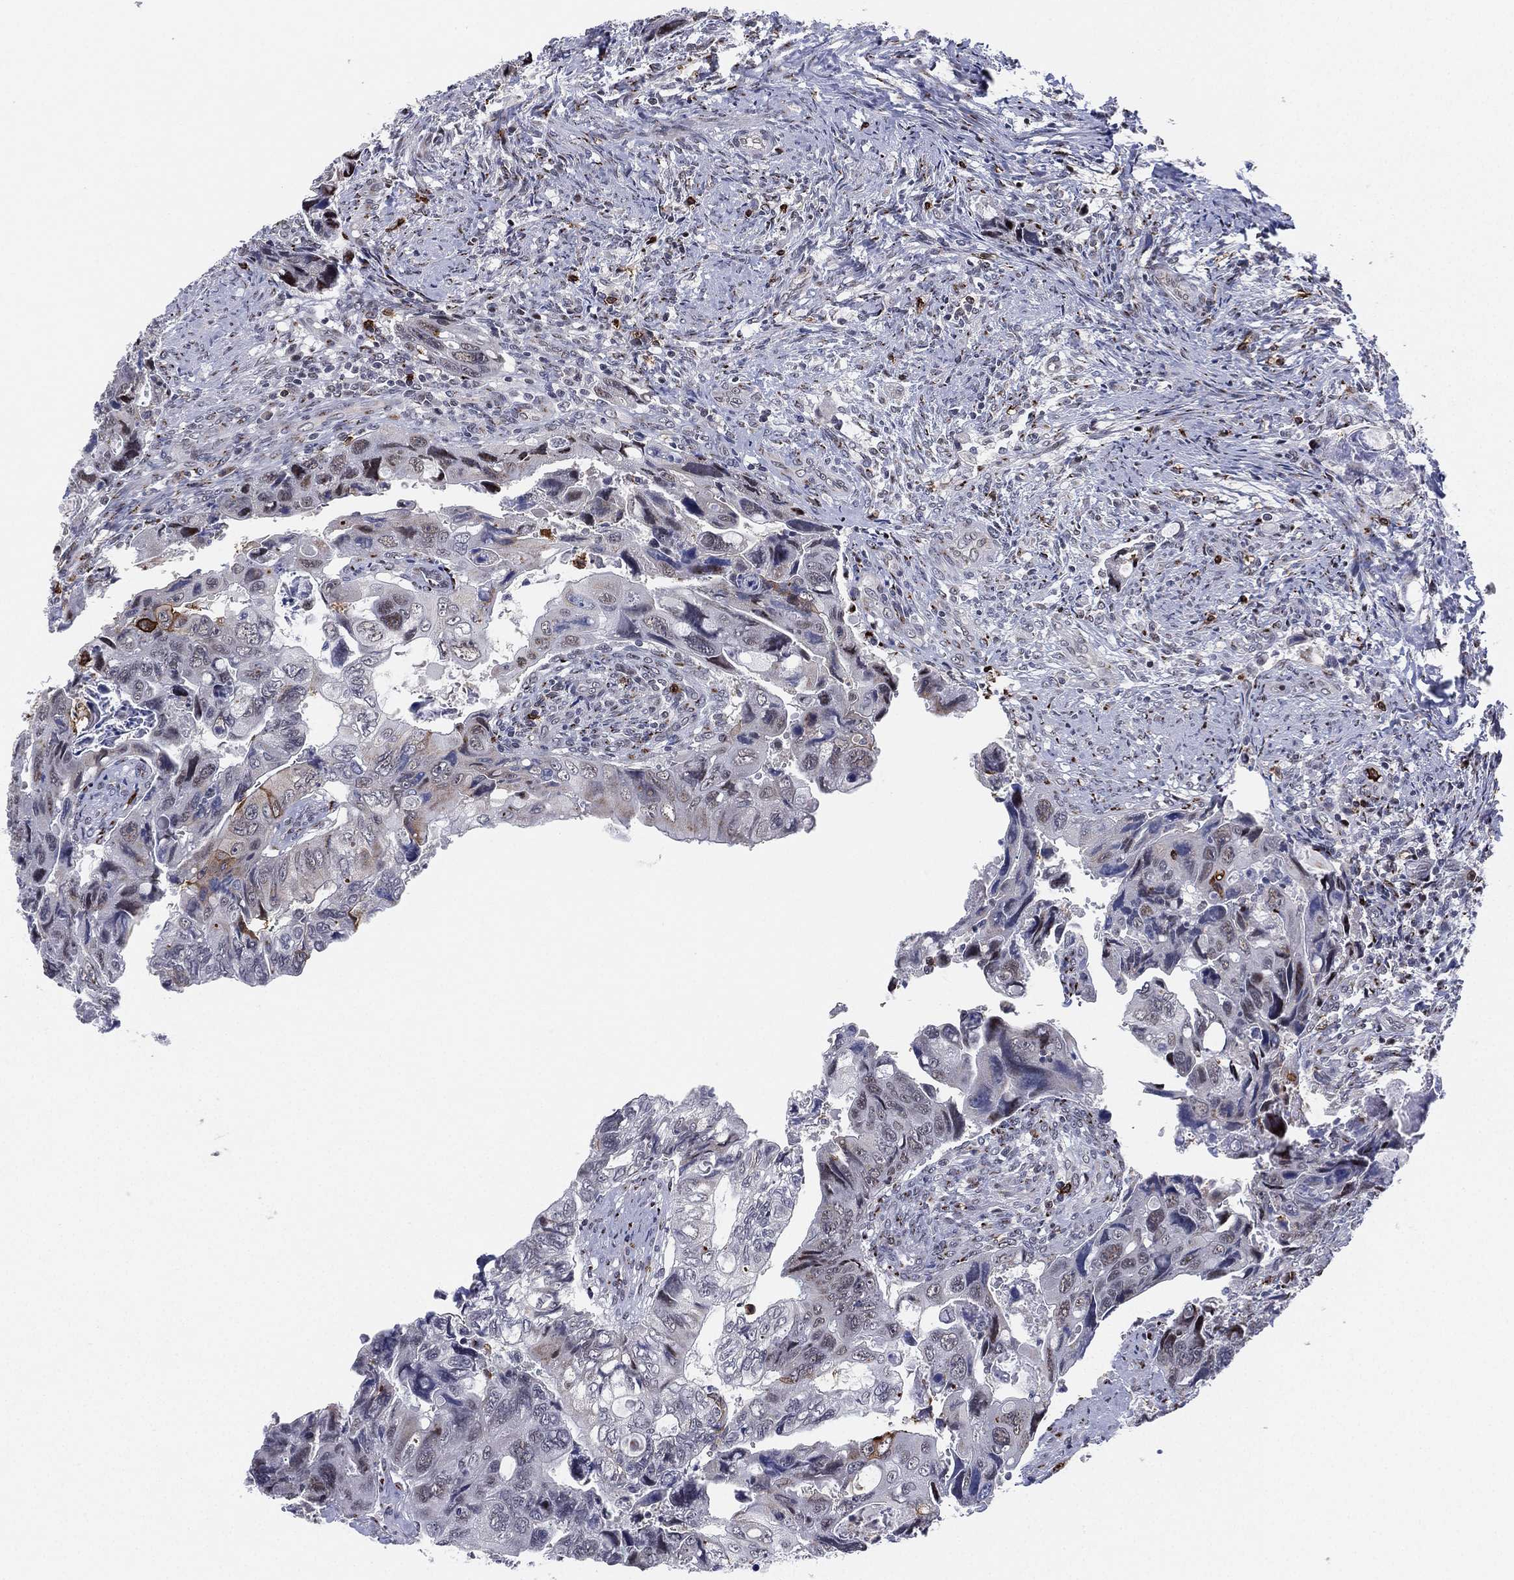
{"staining": {"intensity": "weak", "quantity": "<25%", "location": "cytoplasmic/membranous"}, "tissue": "colorectal cancer", "cell_type": "Tumor cells", "image_type": "cancer", "snomed": [{"axis": "morphology", "description": "Adenocarcinoma, NOS"}, {"axis": "topography", "description": "Rectum"}], "caption": "Tumor cells show no significant protein expression in colorectal cancer (adenocarcinoma).", "gene": "CD177", "patient": {"sex": "male", "age": 62}}